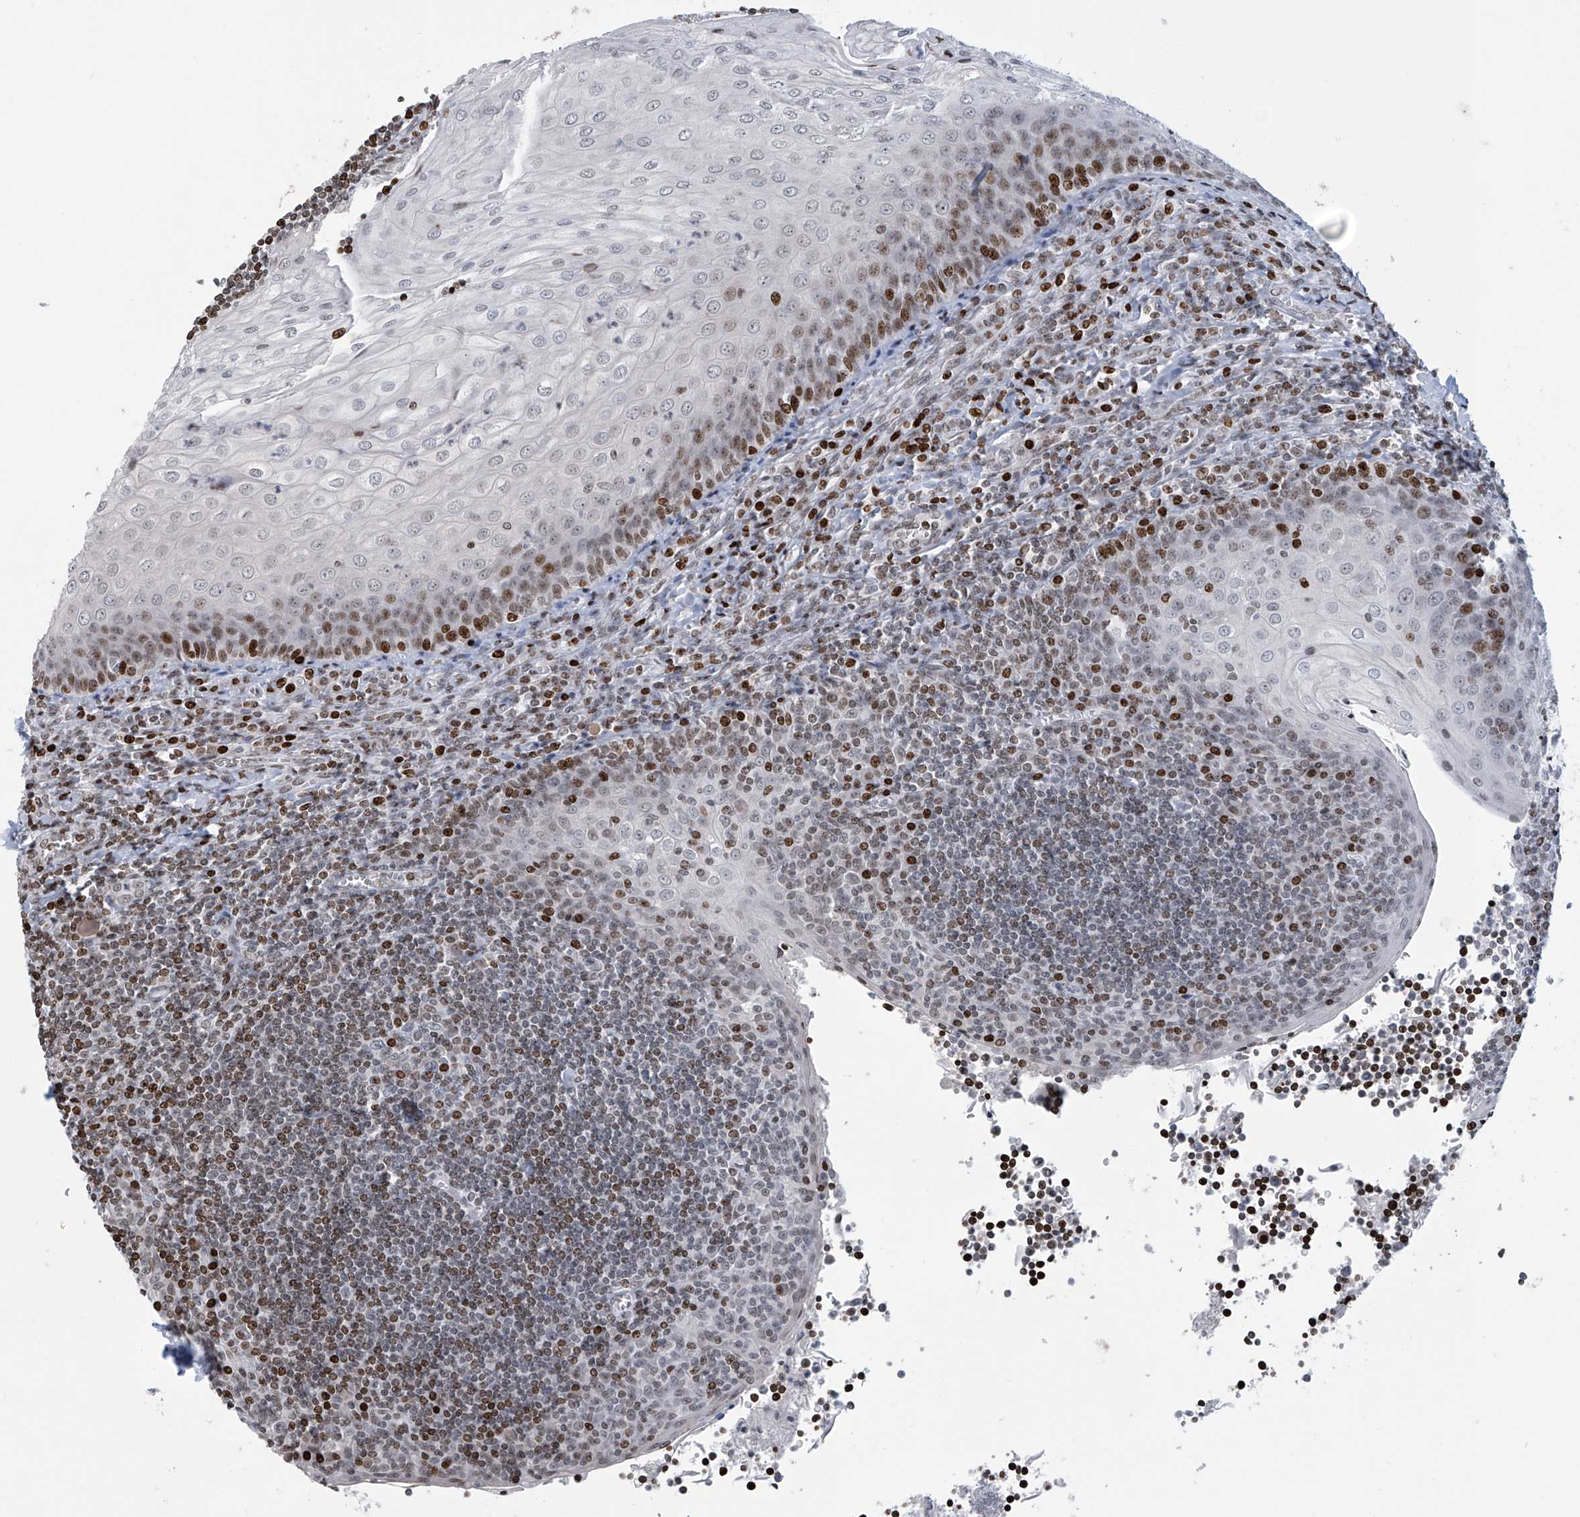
{"staining": {"intensity": "moderate", "quantity": "<25%", "location": "nuclear"}, "tissue": "tonsil", "cell_type": "Germinal center cells", "image_type": "normal", "snomed": [{"axis": "morphology", "description": "Normal tissue, NOS"}, {"axis": "topography", "description": "Tonsil"}], "caption": "Human tonsil stained for a protein (brown) displays moderate nuclear positive staining in about <25% of germinal center cells.", "gene": "RFX7", "patient": {"sex": "male", "age": 27}}